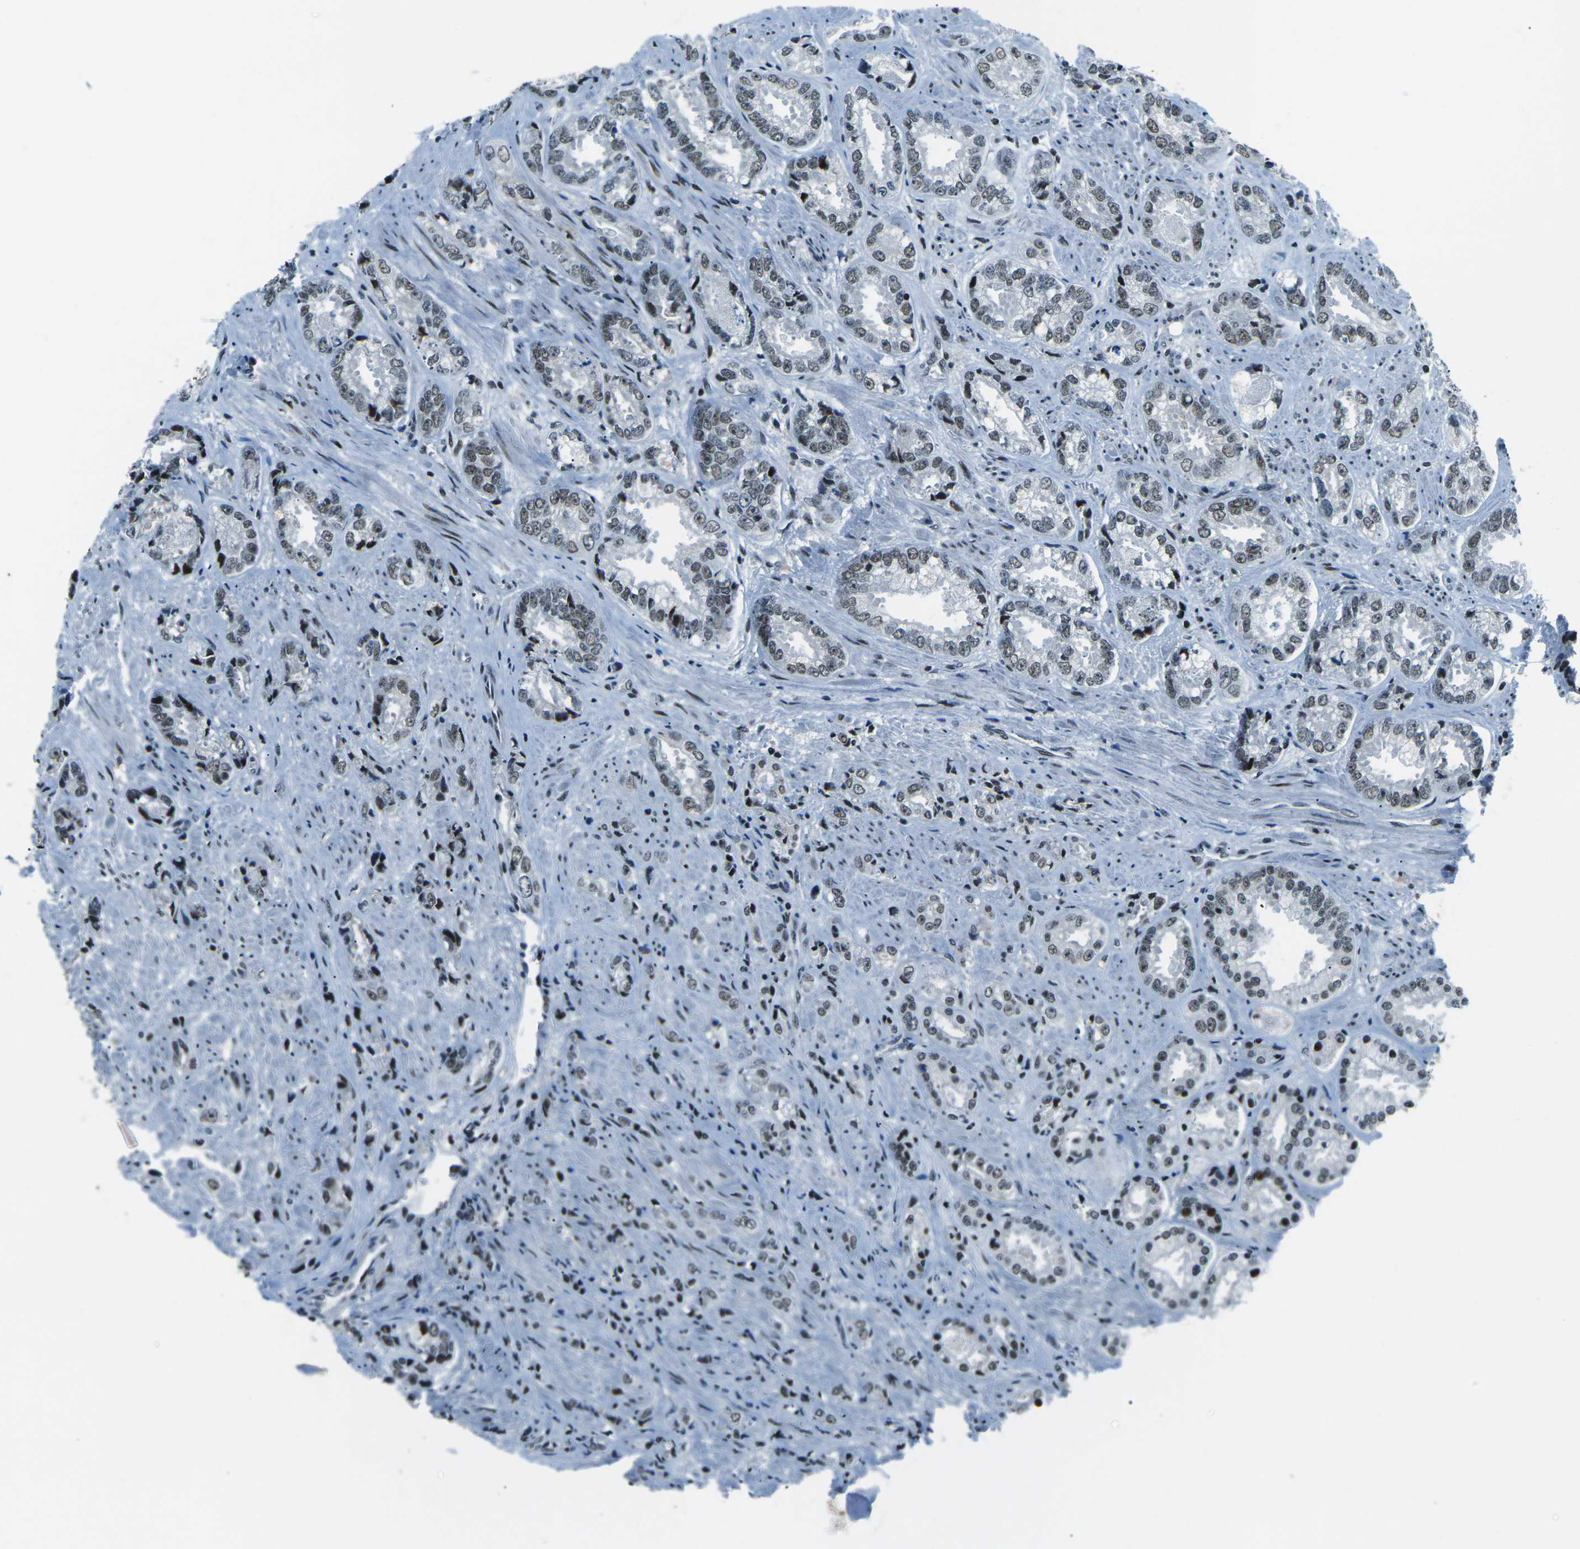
{"staining": {"intensity": "weak", "quantity": ">75%", "location": "nuclear"}, "tissue": "prostate cancer", "cell_type": "Tumor cells", "image_type": "cancer", "snomed": [{"axis": "morphology", "description": "Adenocarcinoma, High grade"}, {"axis": "topography", "description": "Prostate"}], "caption": "Tumor cells reveal low levels of weak nuclear staining in approximately >75% of cells in prostate adenocarcinoma (high-grade).", "gene": "RBL2", "patient": {"sex": "male", "age": 61}}